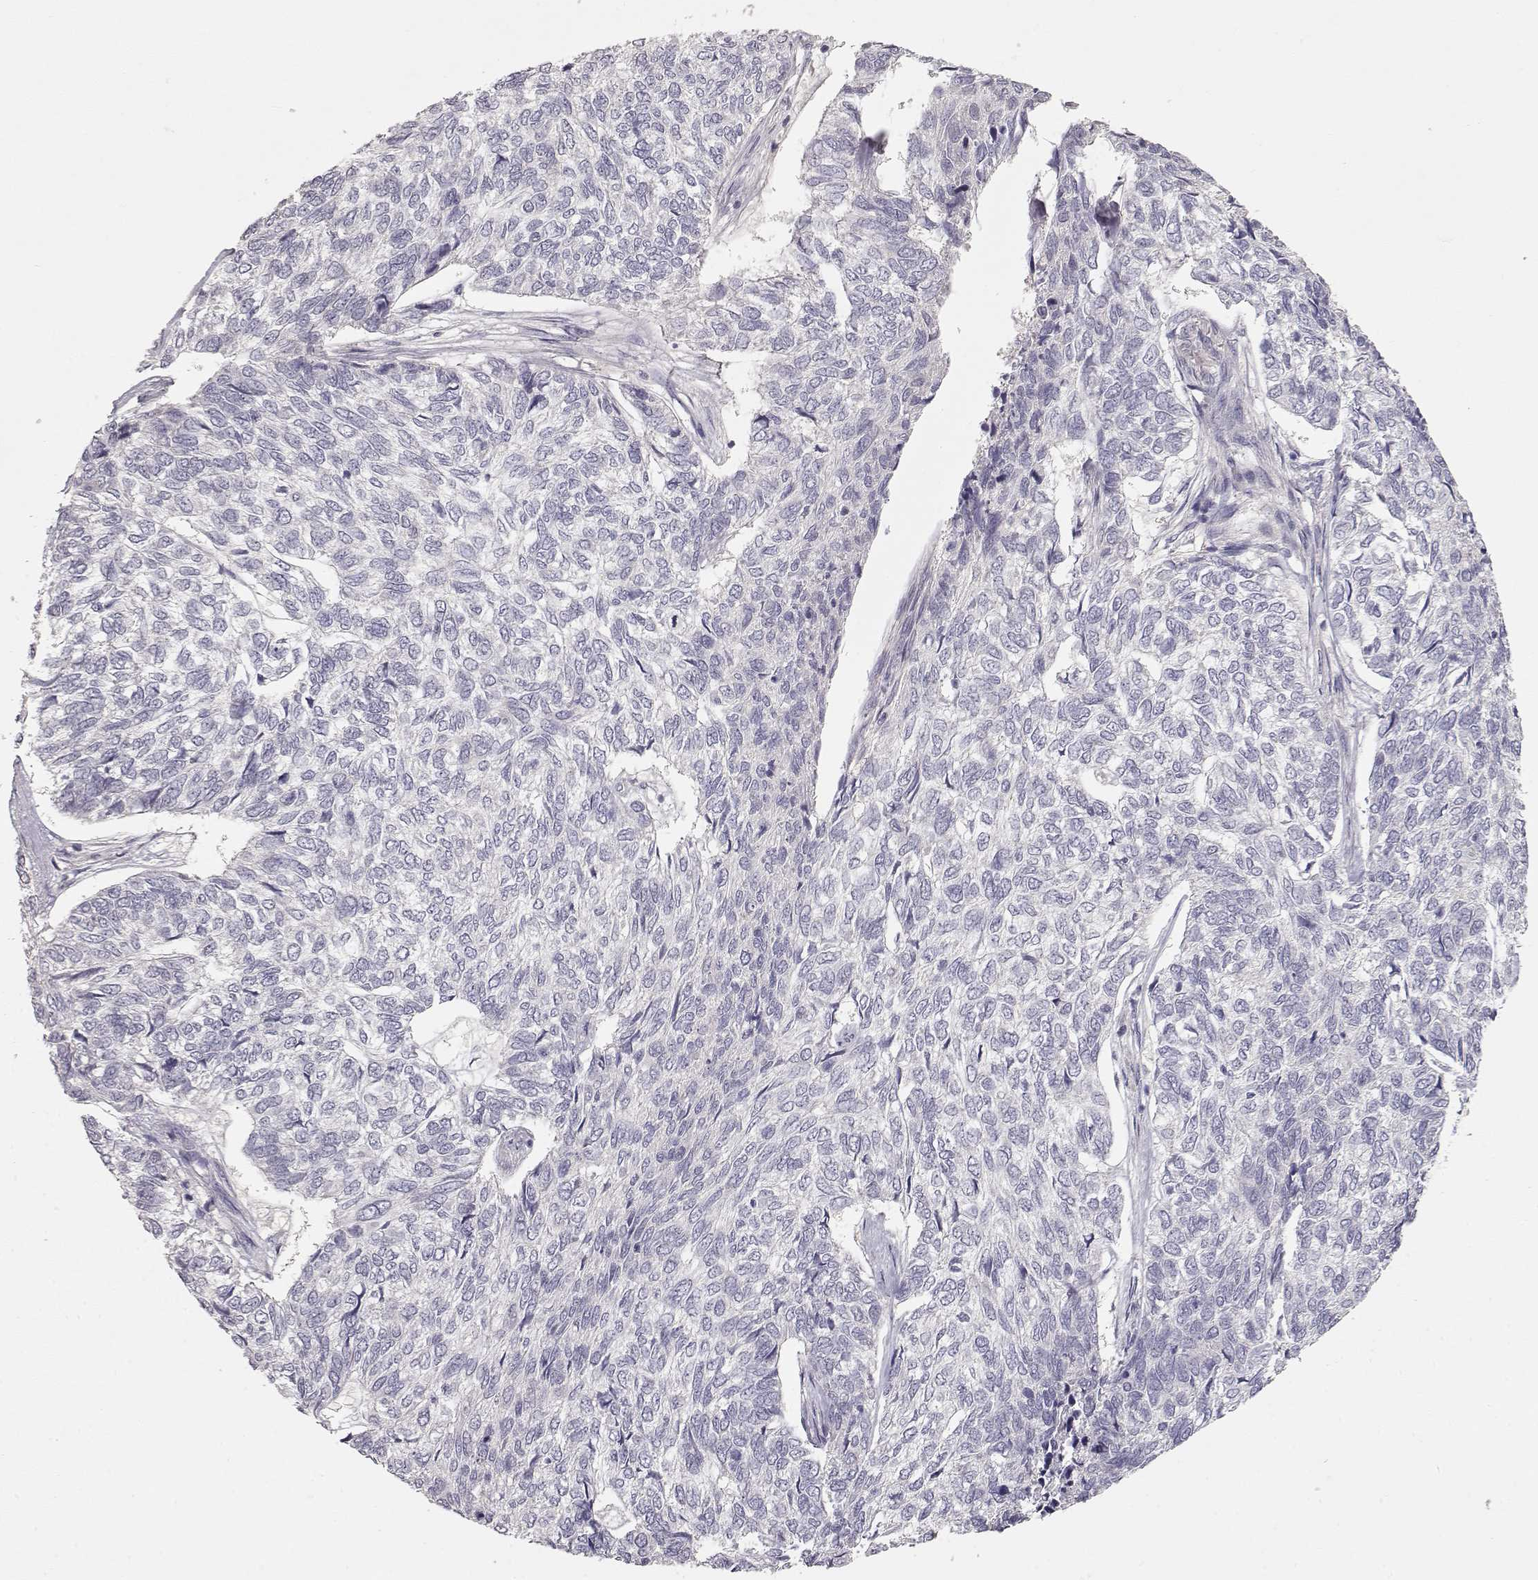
{"staining": {"intensity": "negative", "quantity": "none", "location": "none"}, "tissue": "skin cancer", "cell_type": "Tumor cells", "image_type": "cancer", "snomed": [{"axis": "morphology", "description": "Basal cell carcinoma"}, {"axis": "topography", "description": "Skin"}], "caption": "Tumor cells are negative for brown protein staining in skin basal cell carcinoma.", "gene": "ARHGAP8", "patient": {"sex": "female", "age": 65}}